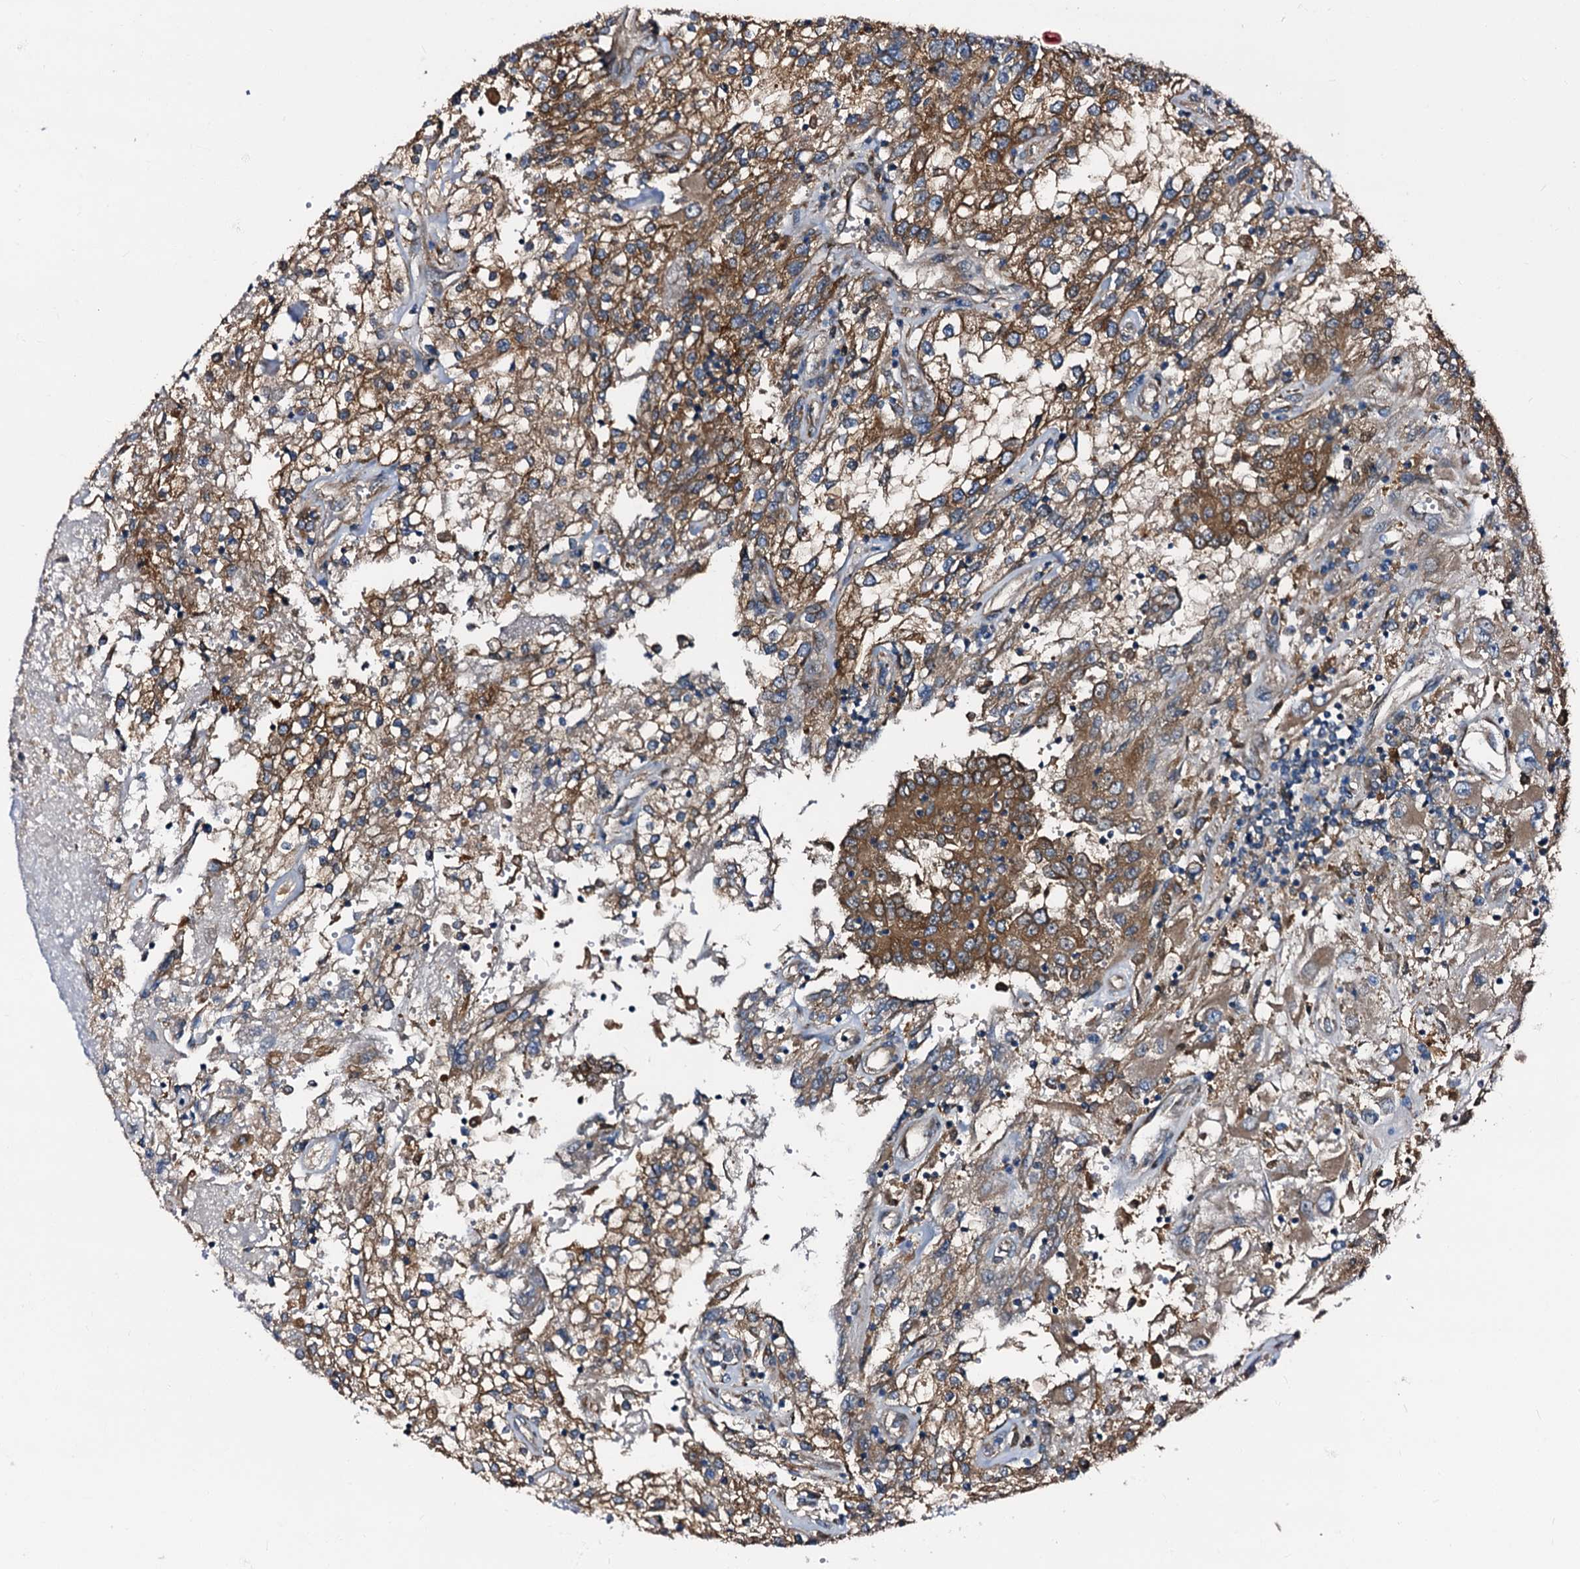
{"staining": {"intensity": "moderate", "quantity": ">75%", "location": "cytoplasmic/membranous"}, "tissue": "renal cancer", "cell_type": "Tumor cells", "image_type": "cancer", "snomed": [{"axis": "morphology", "description": "Adenocarcinoma, NOS"}, {"axis": "topography", "description": "Kidney"}], "caption": "DAB immunohistochemical staining of renal adenocarcinoma displays moderate cytoplasmic/membranous protein expression in approximately >75% of tumor cells. (brown staining indicates protein expression, while blue staining denotes nuclei).", "gene": "PEX5", "patient": {"sex": "female", "age": 52}}